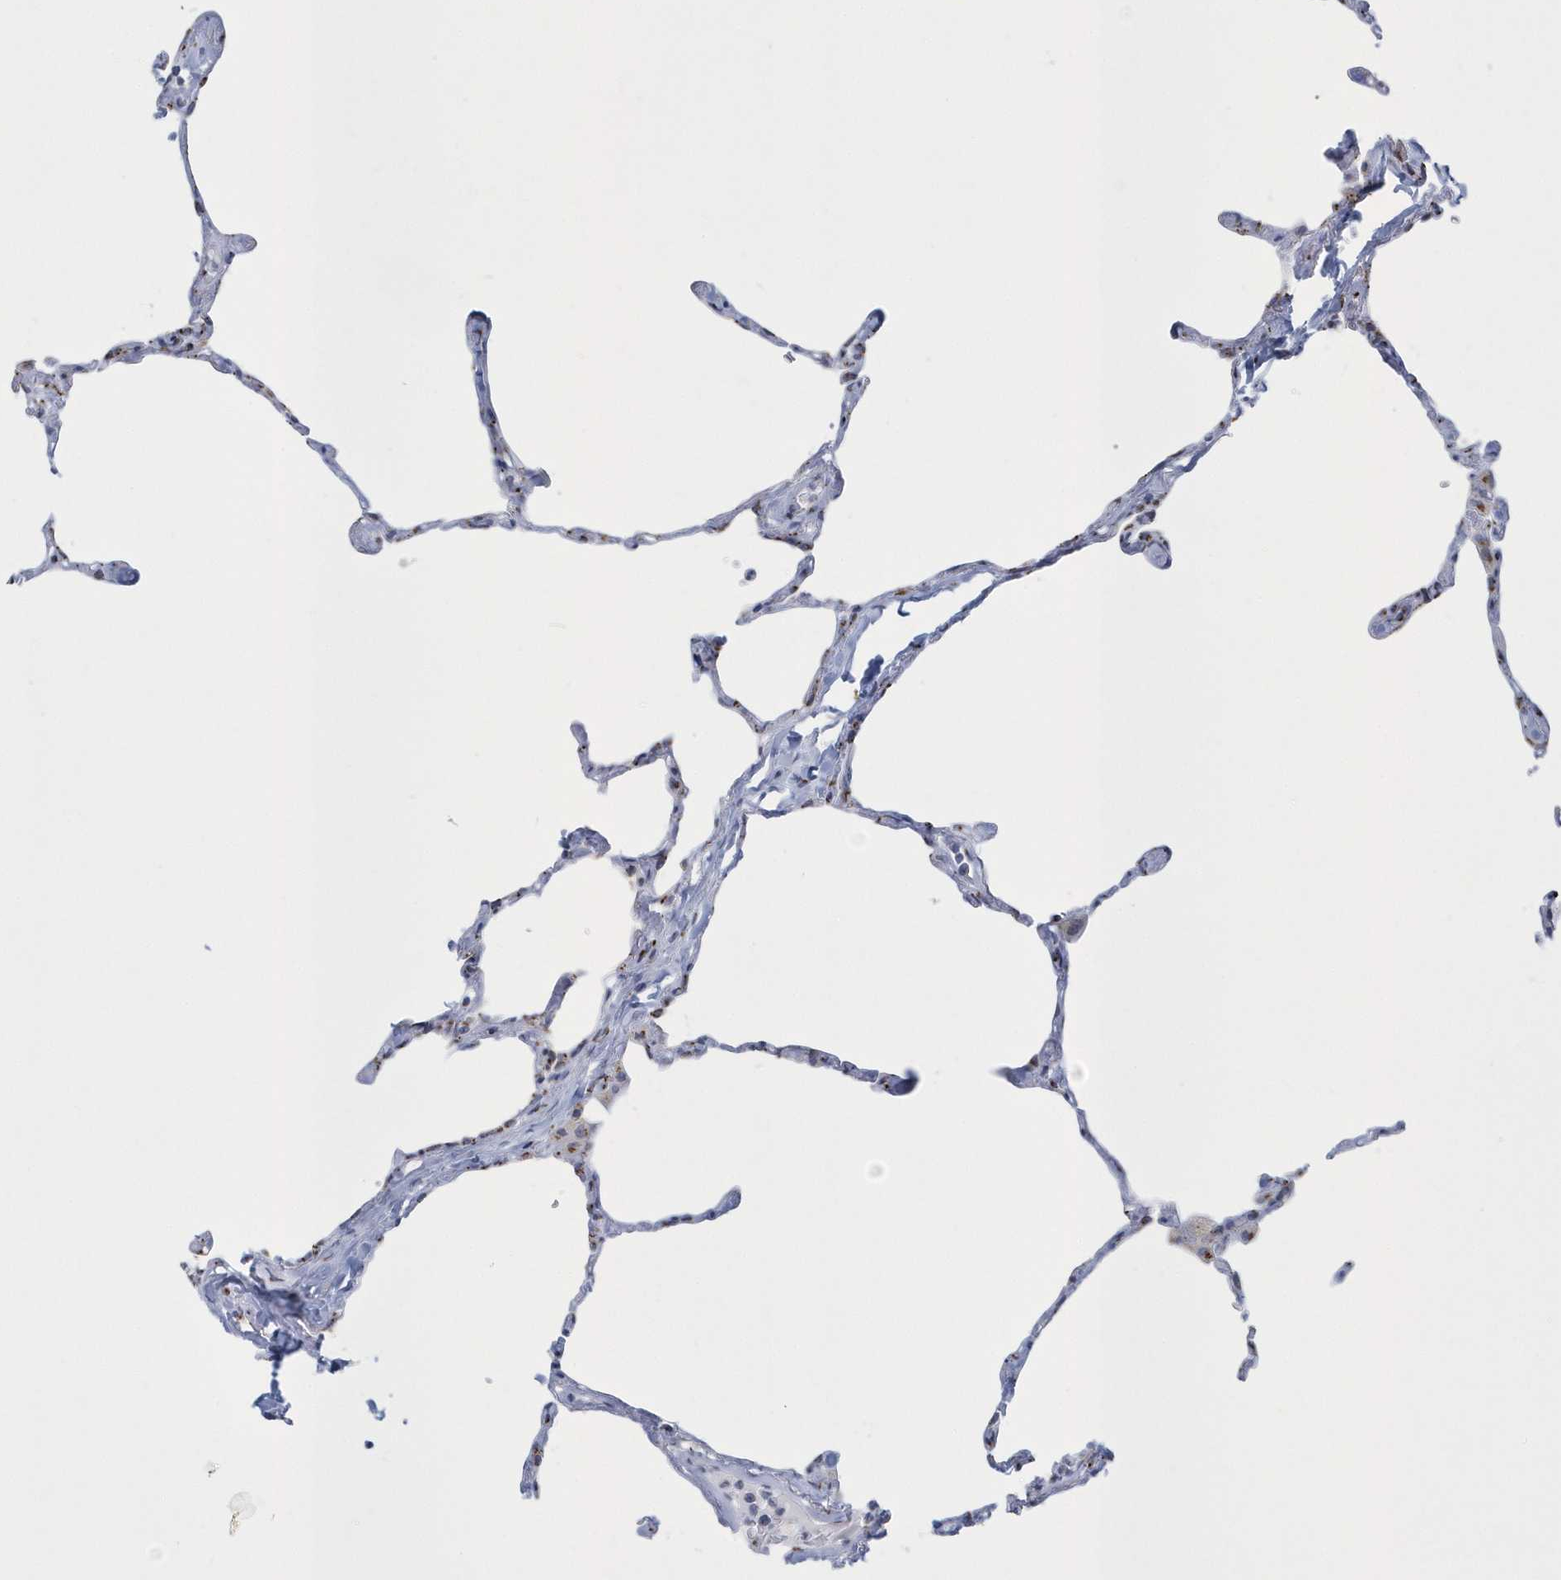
{"staining": {"intensity": "moderate", "quantity": "<25%", "location": "cytoplasmic/membranous"}, "tissue": "lung", "cell_type": "Alveolar cells", "image_type": "normal", "snomed": [{"axis": "morphology", "description": "Normal tissue, NOS"}, {"axis": "topography", "description": "Lung"}], "caption": "Protein staining of normal lung shows moderate cytoplasmic/membranous staining in approximately <25% of alveolar cells.", "gene": "SLX9", "patient": {"sex": "male", "age": 65}}